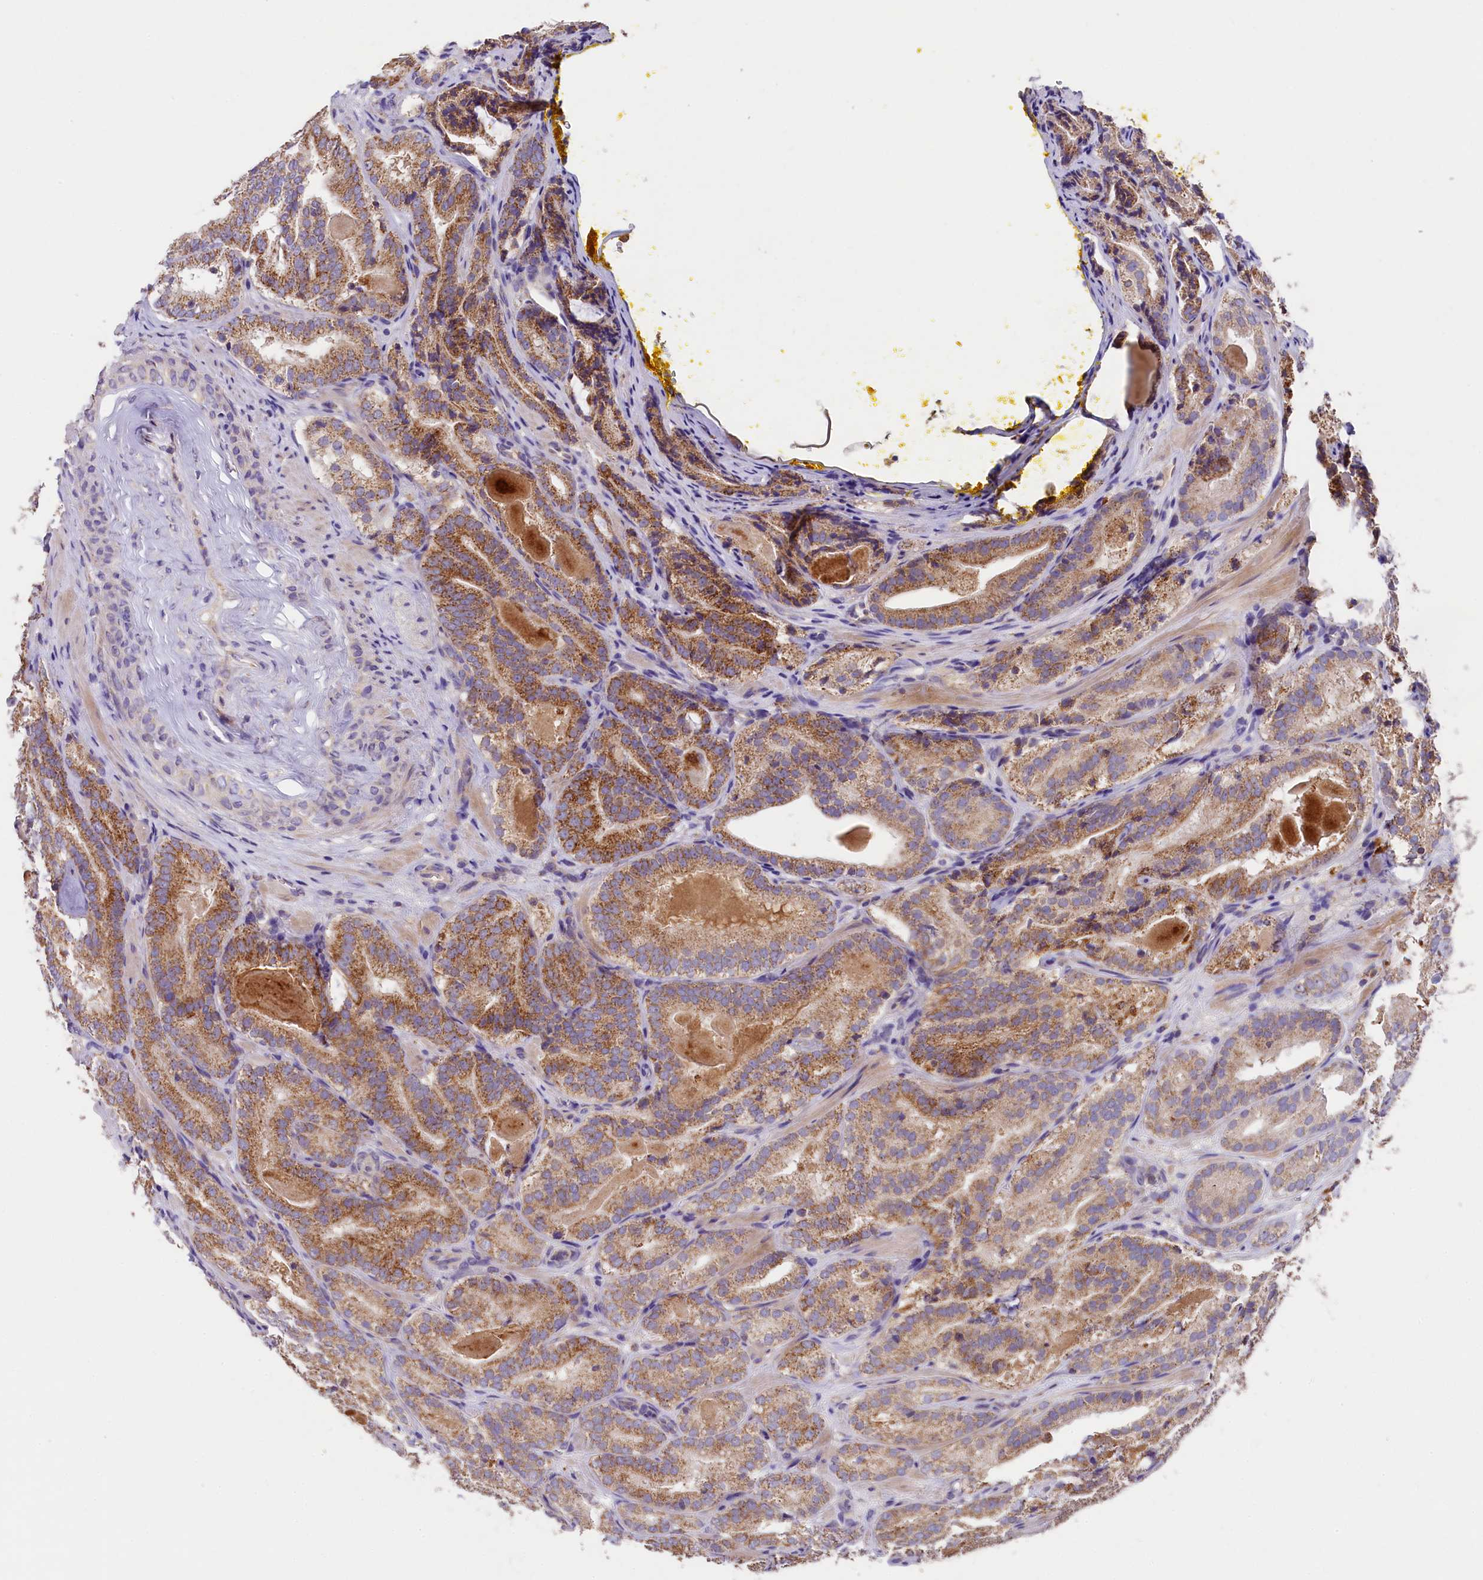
{"staining": {"intensity": "moderate", "quantity": ">75%", "location": "cytoplasmic/membranous"}, "tissue": "prostate cancer", "cell_type": "Tumor cells", "image_type": "cancer", "snomed": [{"axis": "morphology", "description": "Adenocarcinoma, High grade"}, {"axis": "topography", "description": "Prostate"}], "caption": "This histopathology image reveals prostate cancer (high-grade adenocarcinoma) stained with immunohistochemistry to label a protein in brown. The cytoplasmic/membranous of tumor cells show moderate positivity for the protein. Nuclei are counter-stained blue.", "gene": "PMPCB", "patient": {"sex": "male", "age": 57}}